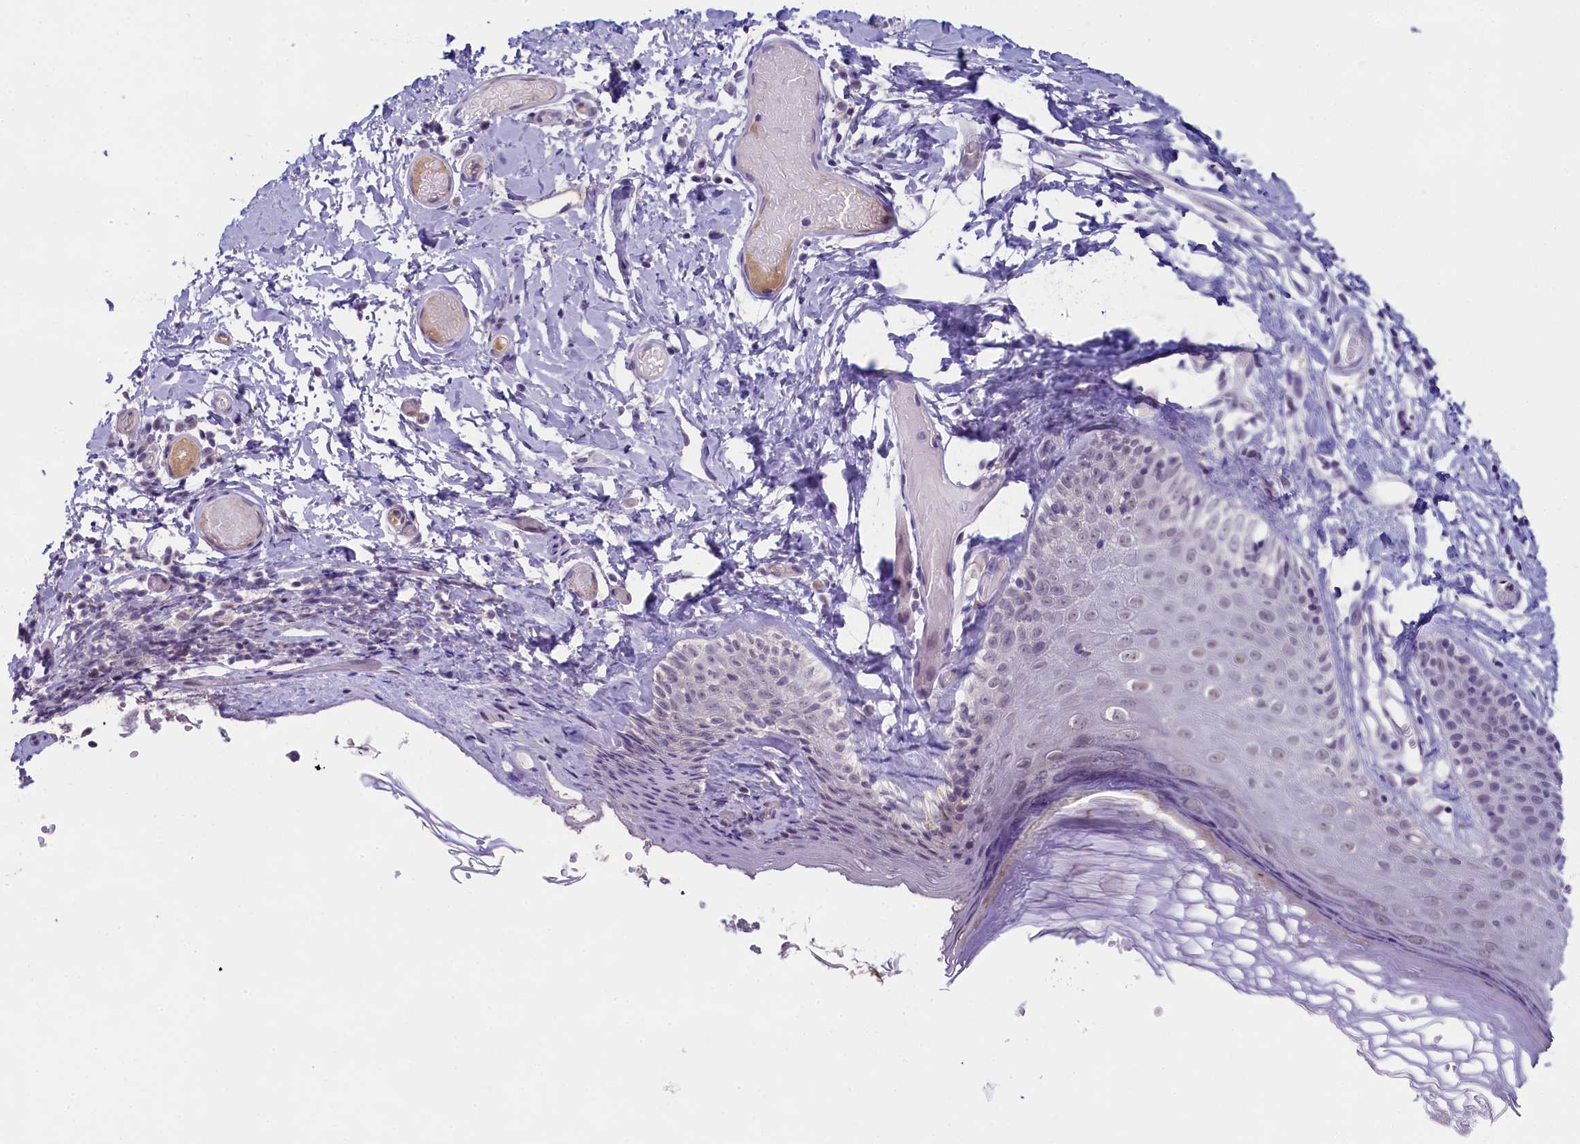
{"staining": {"intensity": "weak", "quantity": "25%-75%", "location": "nuclear"}, "tissue": "skin", "cell_type": "Epidermal cells", "image_type": "normal", "snomed": [{"axis": "morphology", "description": "Normal tissue, NOS"}, {"axis": "topography", "description": "Adipose tissue"}, {"axis": "topography", "description": "Vascular tissue"}, {"axis": "topography", "description": "Vulva"}, {"axis": "topography", "description": "Peripheral nerve tissue"}], "caption": "This is a photomicrograph of immunohistochemistry (IHC) staining of normal skin, which shows weak staining in the nuclear of epidermal cells.", "gene": "CRAMP1", "patient": {"sex": "female", "age": 86}}